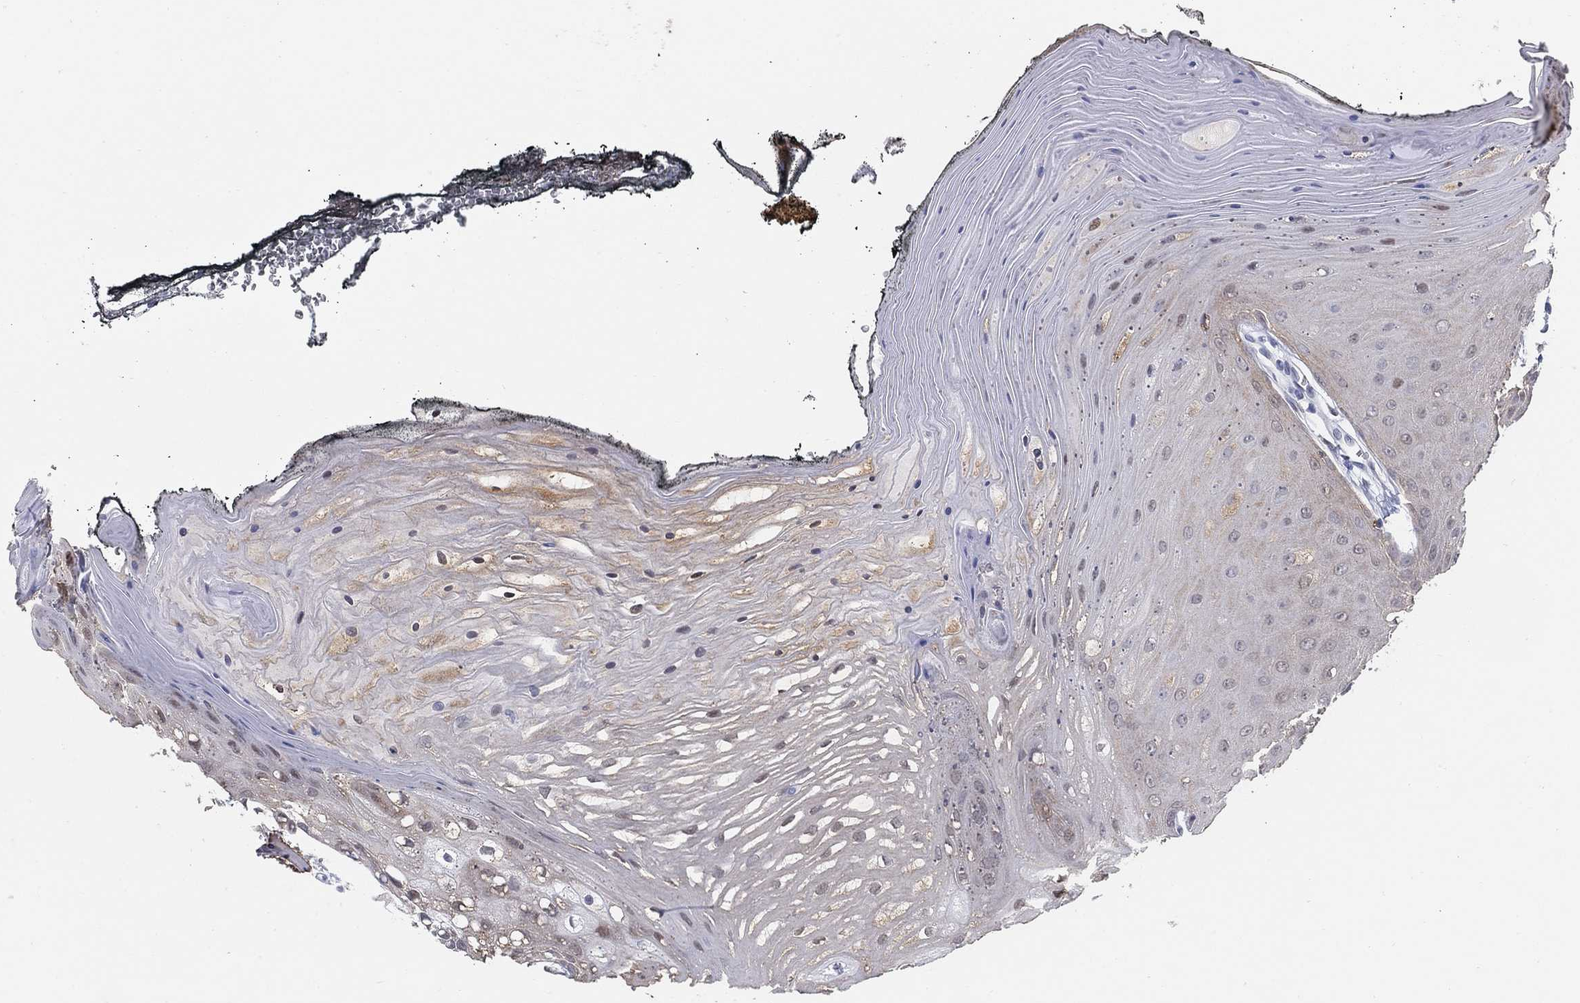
{"staining": {"intensity": "moderate", "quantity": "<25%", "location": "nuclear"}, "tissue": "oral mucosa", "cell_type": "Squamous epithelial cells", "image_type": "normal", "snomed": [{"axis": "morphology", "description": "Normal tissue, NOS"}, {"axis": "morphology", "description": "Squamous cell carcinoma, NOS"}, {"axis": "topography", "description": "Oral tissue"}, {"axis": "topography", "description": "Head-Neck"}], "caption": "This photomicrograph exhibits normal oral mucosa stained with immunohistochemistry (IHC) to label a protein in brown. The nuclear of squamous epithelial cells show moderate positivity for the protein. Nuclei are counter-stained blue.", "gene": "MYO3A", "patient": {"sex": "male", "age": 65}}